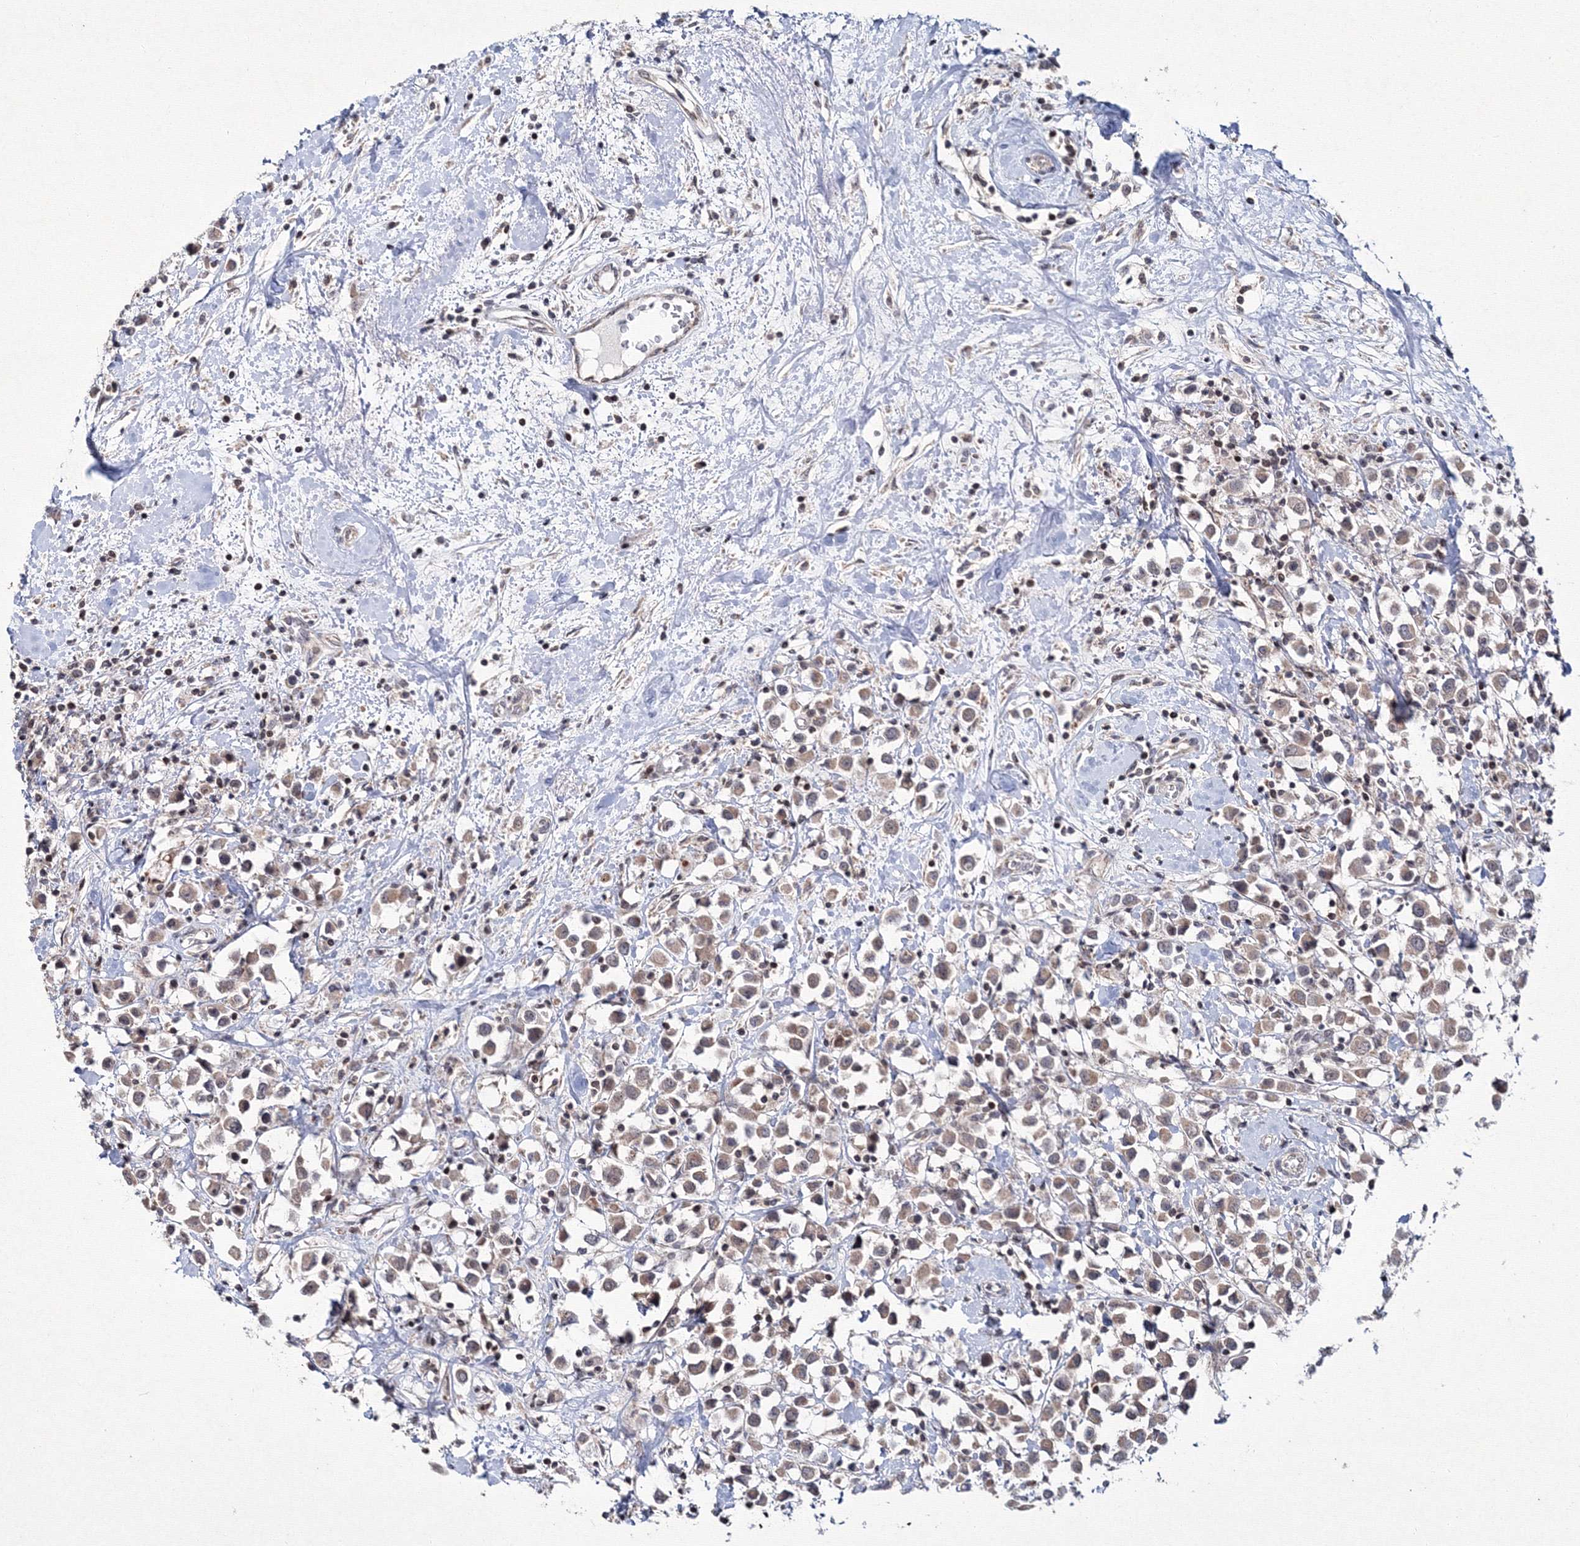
{"staining": {"intensity": "weak", "quantity": ">75%", "location": "cytoplasmic/membranous"}, "tissue": "breast cancer", "cell_type": "Tumor cells", "image_type": "cancer", "snomed": [{"axis": "morphology", "description": "Duct carcinoma"}, {"axis": "topography", "description": "Breast"}], "caption": "Tumor cells demonstrate low levels of weak cytoplasmic/membranous positivity in approximately >75% of cells in breast cancer.", "gene": "MKRN2", "patient": {"sex": "female", "age": 61}}